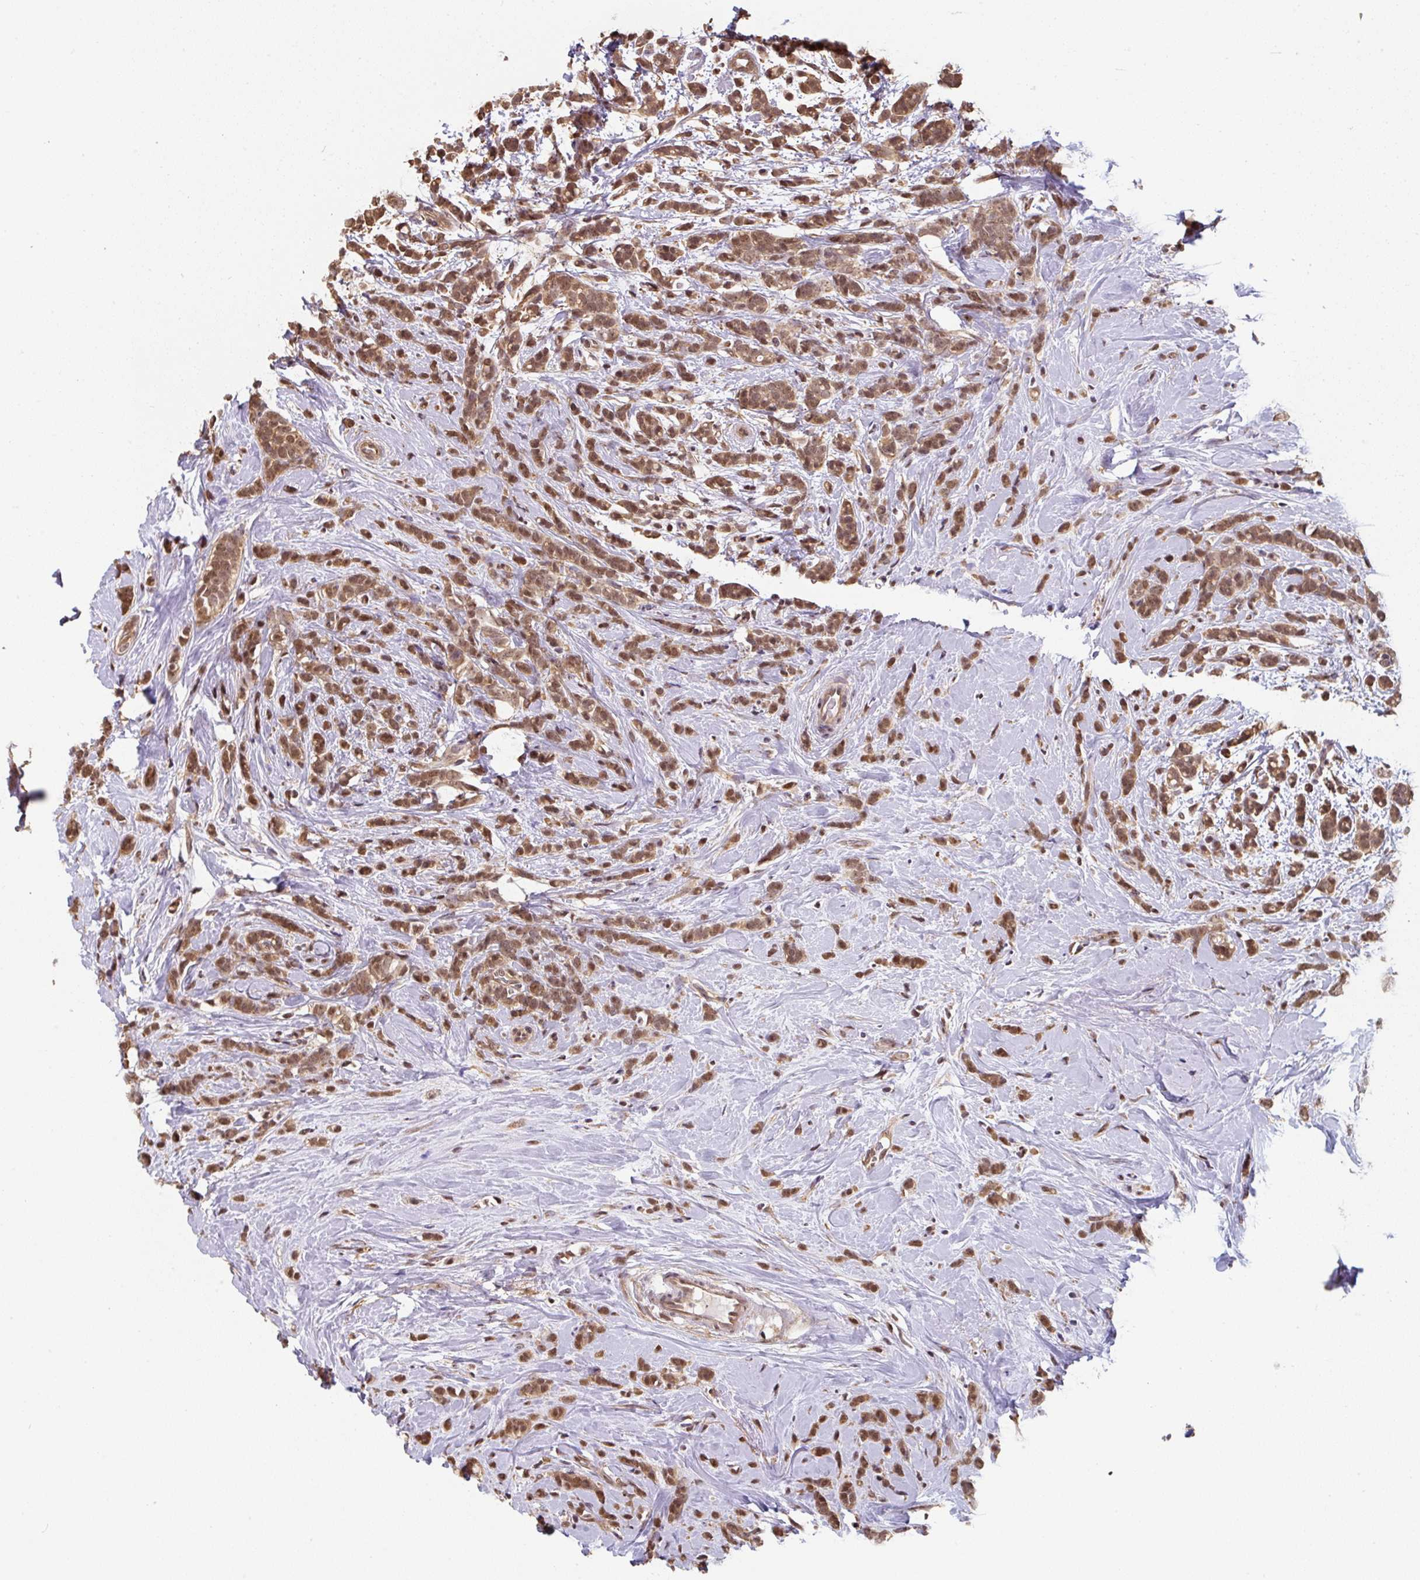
{"staining": {"intensity": "moderate", "quantity": ">75%", "location": "cytoplasmic/membranous,nuclear"}, "tissue": "breast cancer", "cell_type": "Tumor cells", "image_type": "cancer", "snomed": [{"axis": "morphology", "description": "Lobular carcinoma"}, {"axis": "topography", "description": "Breast"}], "caption": "Tumor cells show medium levels of moderate cytoplasmic/membranous and nuclear expression in approximately >75% of cells in breast lobular carcinoma. (brown staining indicates protein expression, while blue staining denotes nuclei).", "gene": "ST13", "patient": {"sex": "female", "age": 58}}